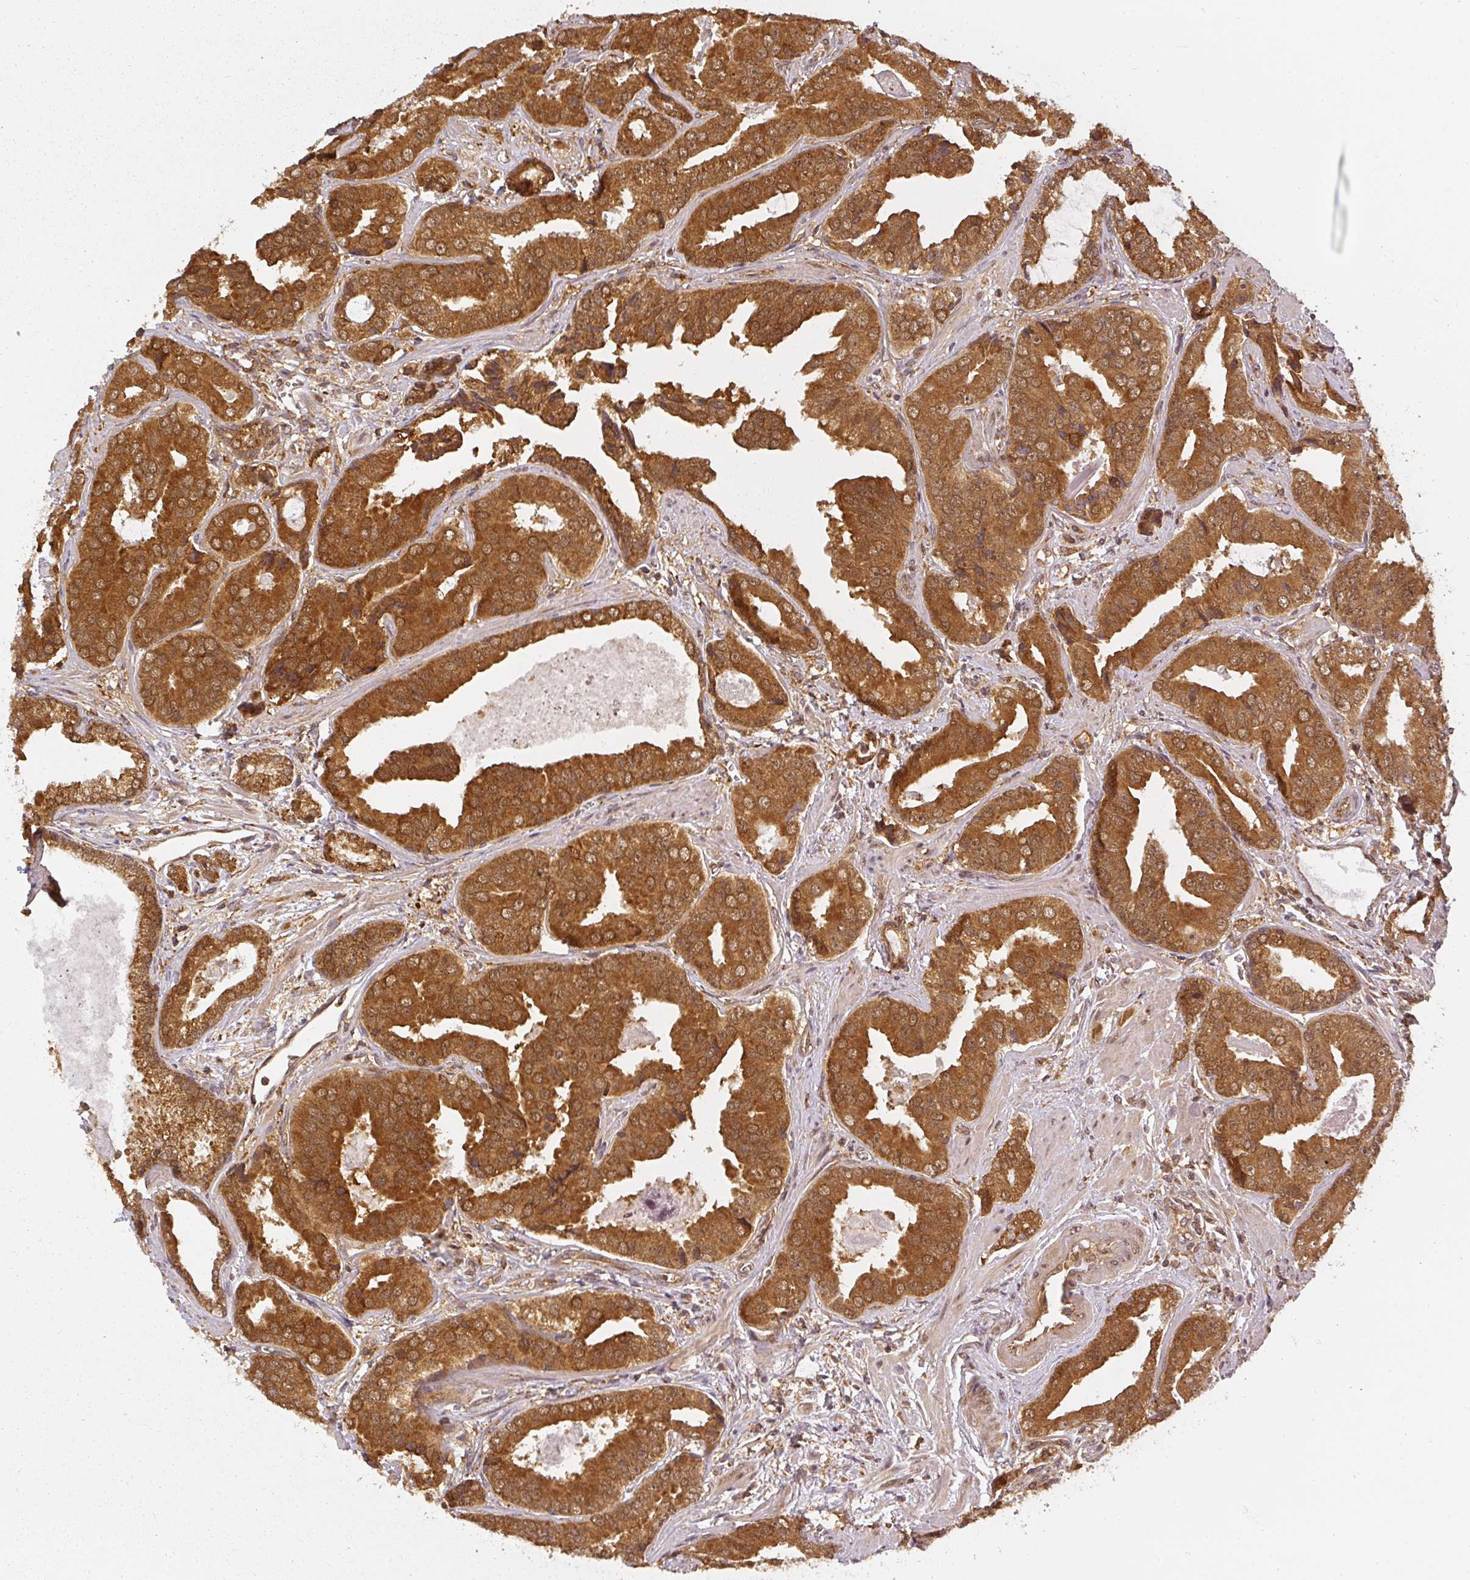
{"staining": {"intensity": "strong", "quantity": ">75%", "location": "cytoplasmic/membranous"}, "tissue": "prostate cancer", "cell_type": "Tumor cells", "image_type": "cancer", "snomed": [{"axis": "morphology", "description": "Adenocarcinoma, High grade"}, {"axis": "topography", "description": "Prostate"}], "caption": "This image reveals prostate cancer (adenocarcinoma (high-grade)) stained with IHC to label a protein in brown. The cytoplasmic/membranous of tumor cells show strong positivity for the protein. Nuclei are counter-stained blue.", "gene": "PPP6R3", "patient": {"sex": "male", "age": 71}}